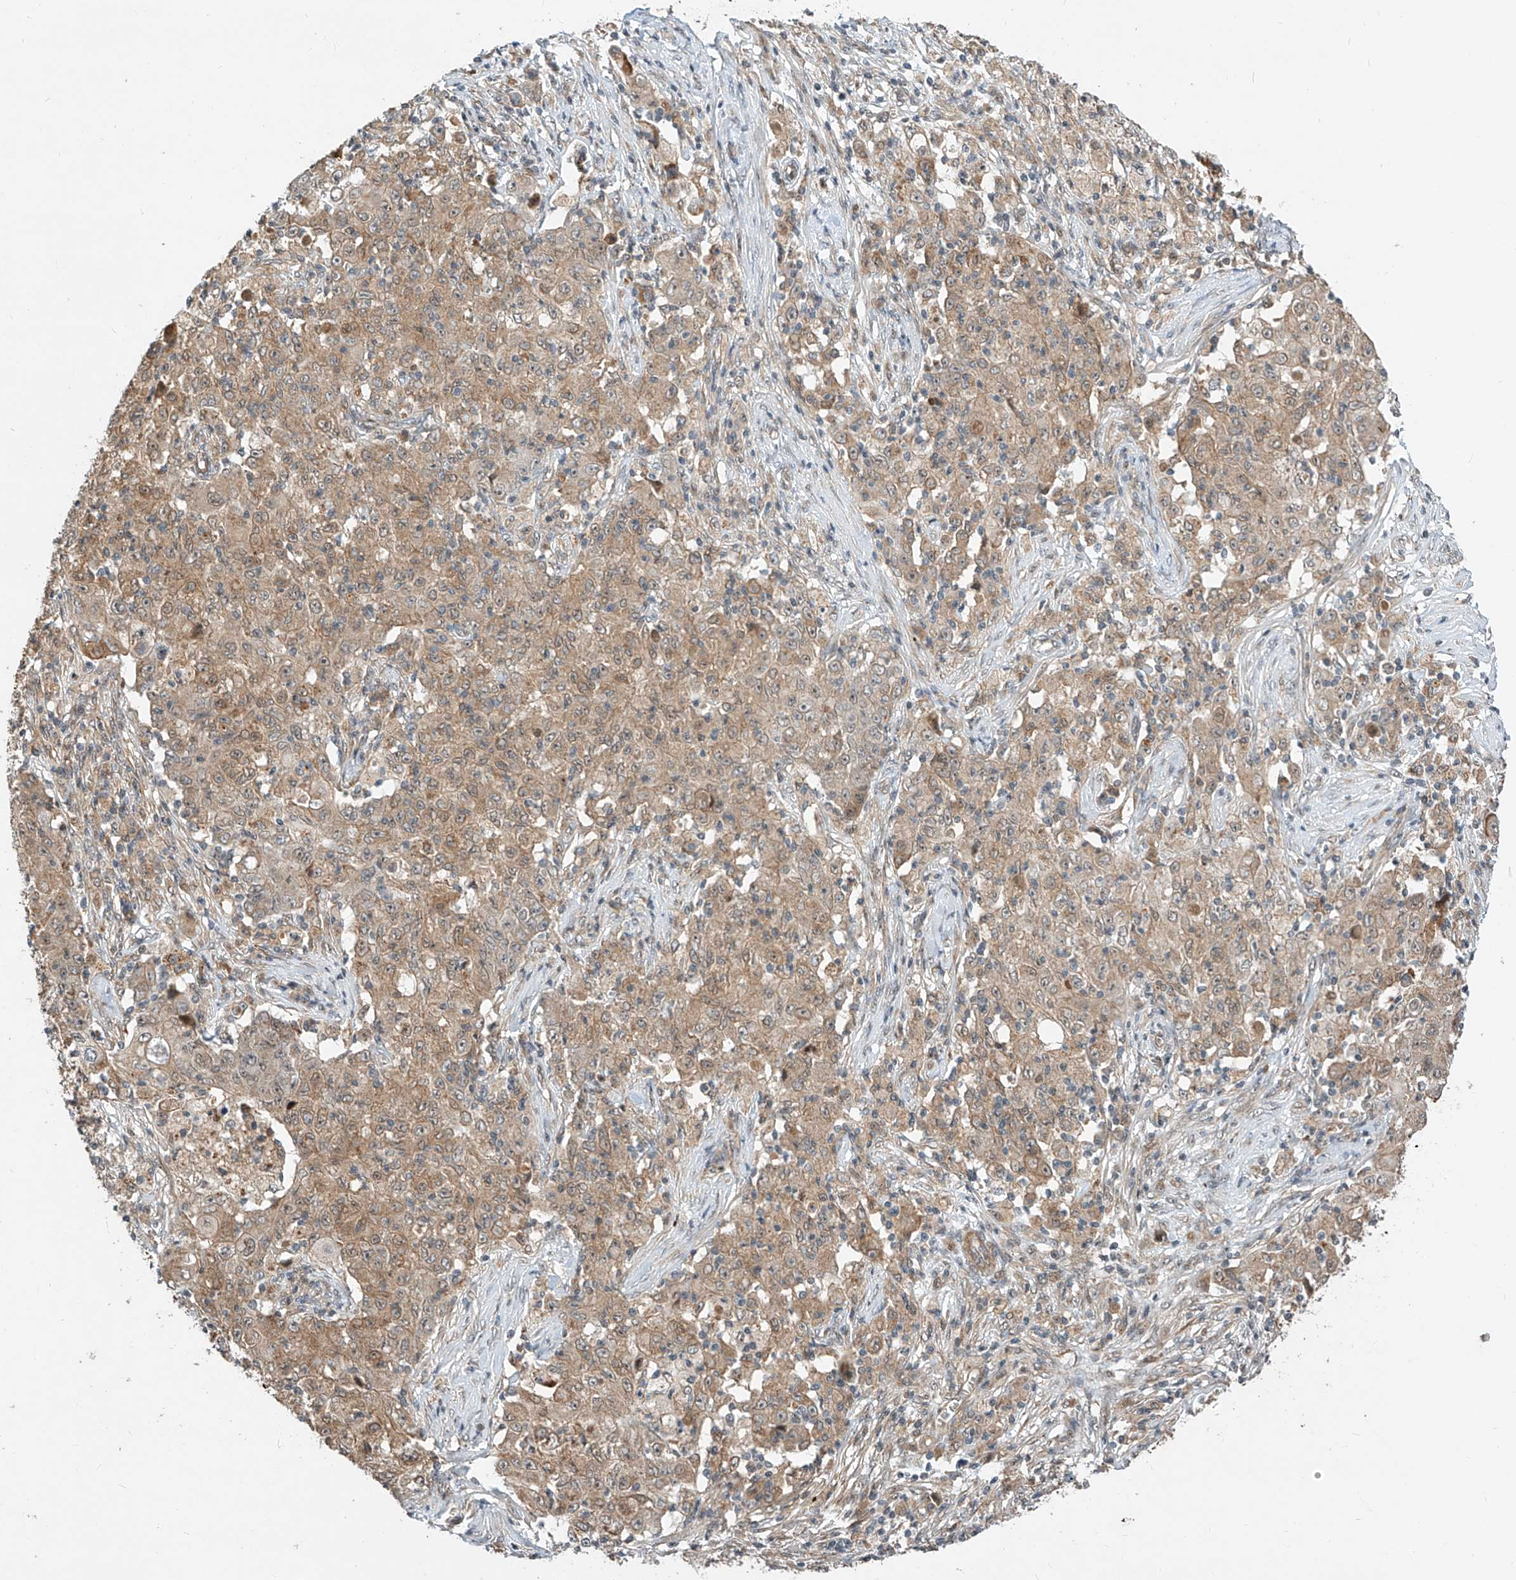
{"staining": {"intensity": "moderate", "quantity": ">75%", "location": "cytoplasmic/membranous"}, "tissue": "ovarian cancer", "cell_type": "Tumor cells", "image_type": "cancer", "snomed": [{"axis": "morphology", "description": "Carcinoma, endometroid"}, {"axis": "topography", "description": "Ovary"}], "caption": "Ovarian cancer was stained to show a protein in brown. There is medium levels of moderate cytoplasmic/membranous expression in about >75% of tumor cells.", "gene": "CPAMD8", "patient": {"sex": "female", "age": 42}}